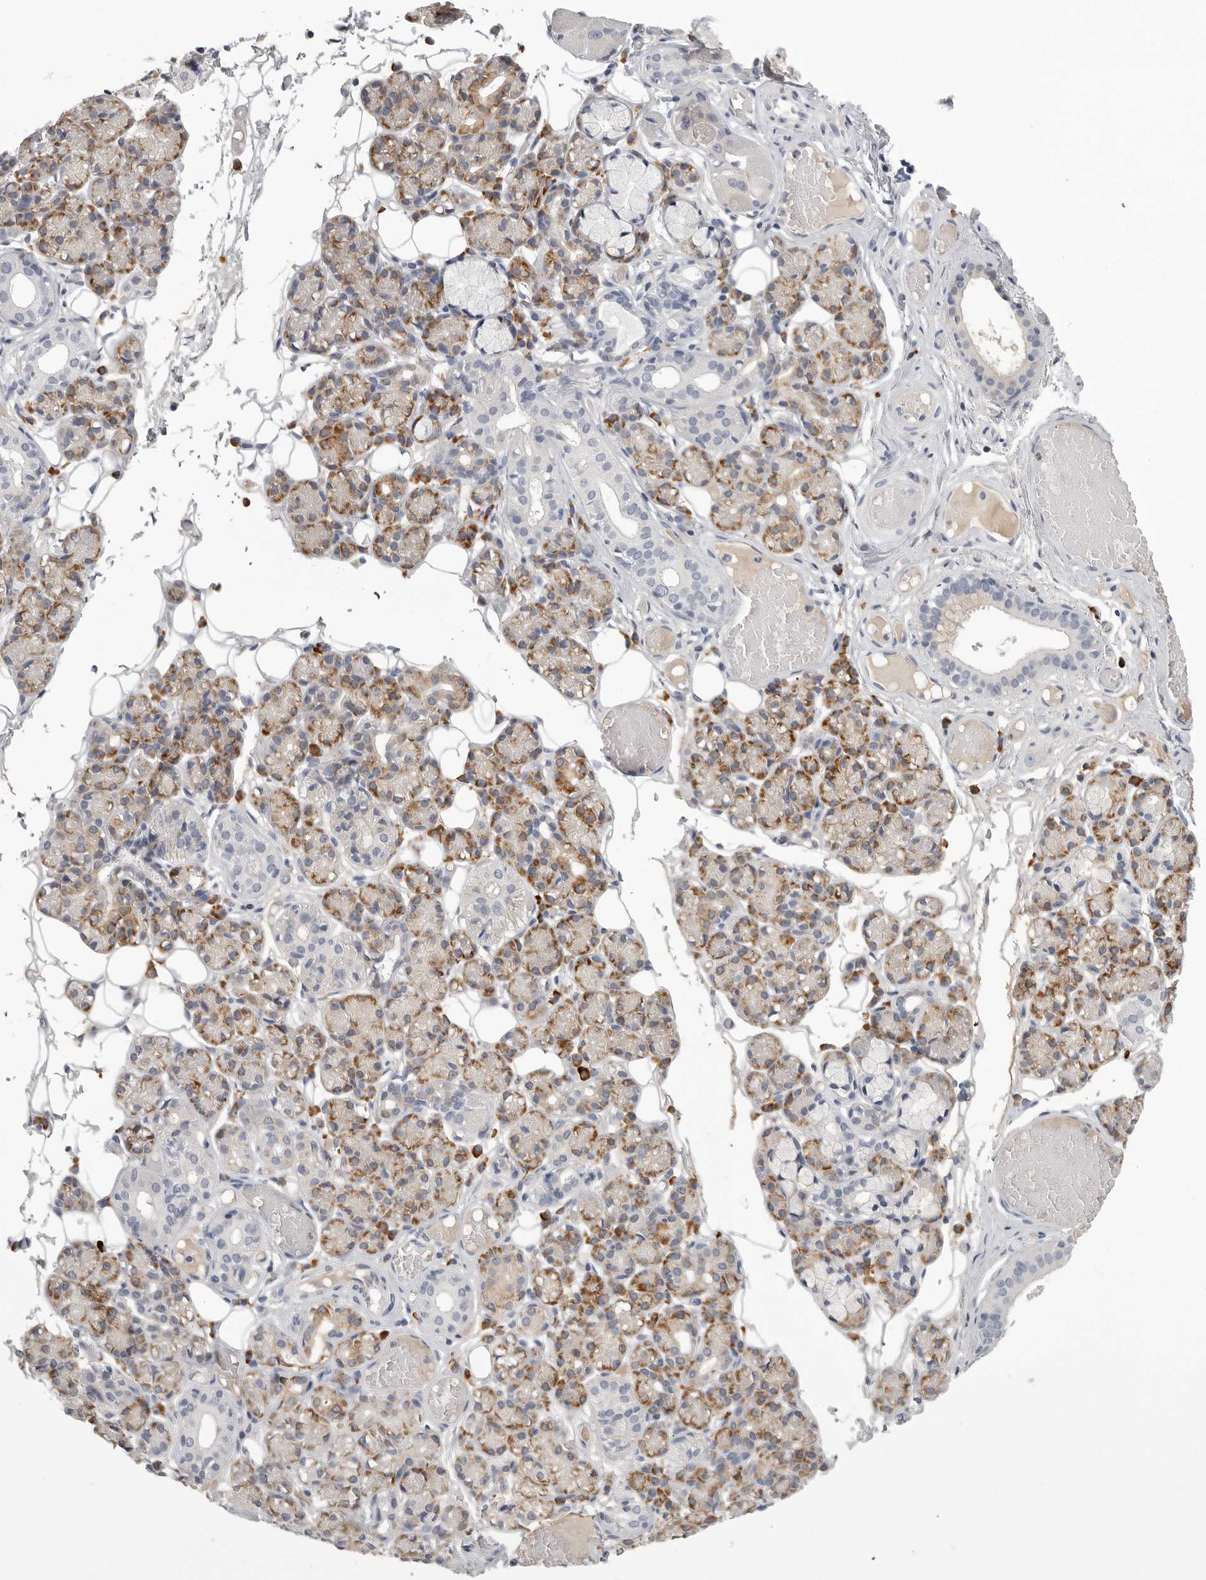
{"staining": {"intensity": "moderate", "quantity": "25%-75%", "location": "cytoplasmic/membranous"}, "tissue": "salivary gland", "cell_type": "Glandular cells", "image_type": "normal", "snomed": [{"axis": "morphology", "description": "Normal tissue, NOS"}, {"axis": "topography", "description": "Salivary gland"}], "caption": "A high-resolution histopathology image shows IHC staining of normal salivary gland, which exhibits moderate cytoplasmic/membranous expression in approximately 25%-75% of glandular cells.", "gene": "FKBP2", "patient": {"sex": "male", "age": 63}}